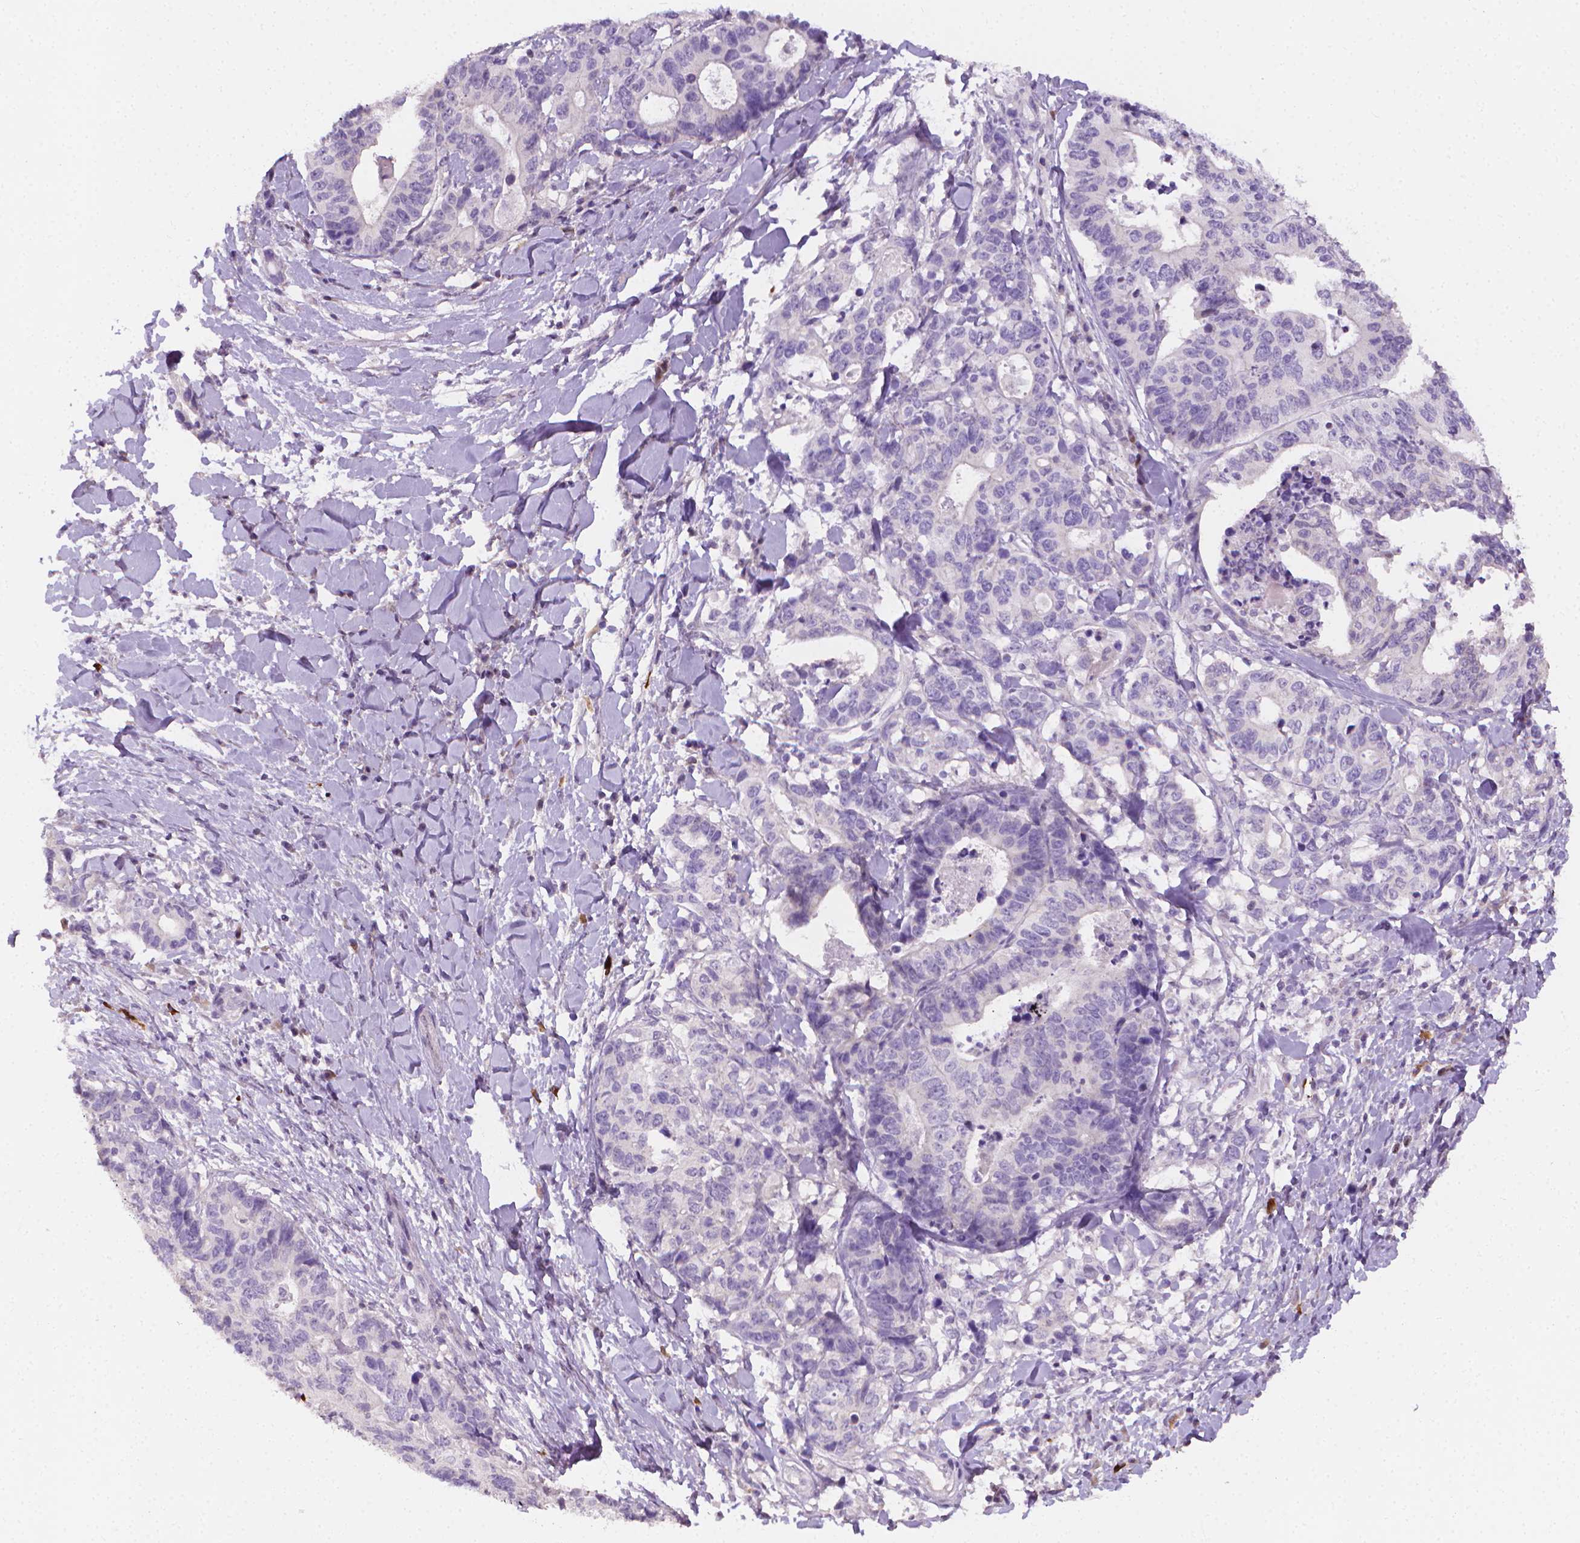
{"staining": {"intensity": "negative", "quantity": "none", "location": "none"}, "tissue": "stomach cancer", "cell_type": "Tumor cells", "image_type": "cancer", "snomed": [{"axis": "morphology", "description": "Adenocarcinoma, NOS"}, {"axis": "topography", "description": "Stomach, upper"}], "caption": "Stomach cancer was stained to show a protein in brown. There is no significant expression in tumor cells.", "gene": "NCAN", "patient": {"sex": "female", "age": 67}}